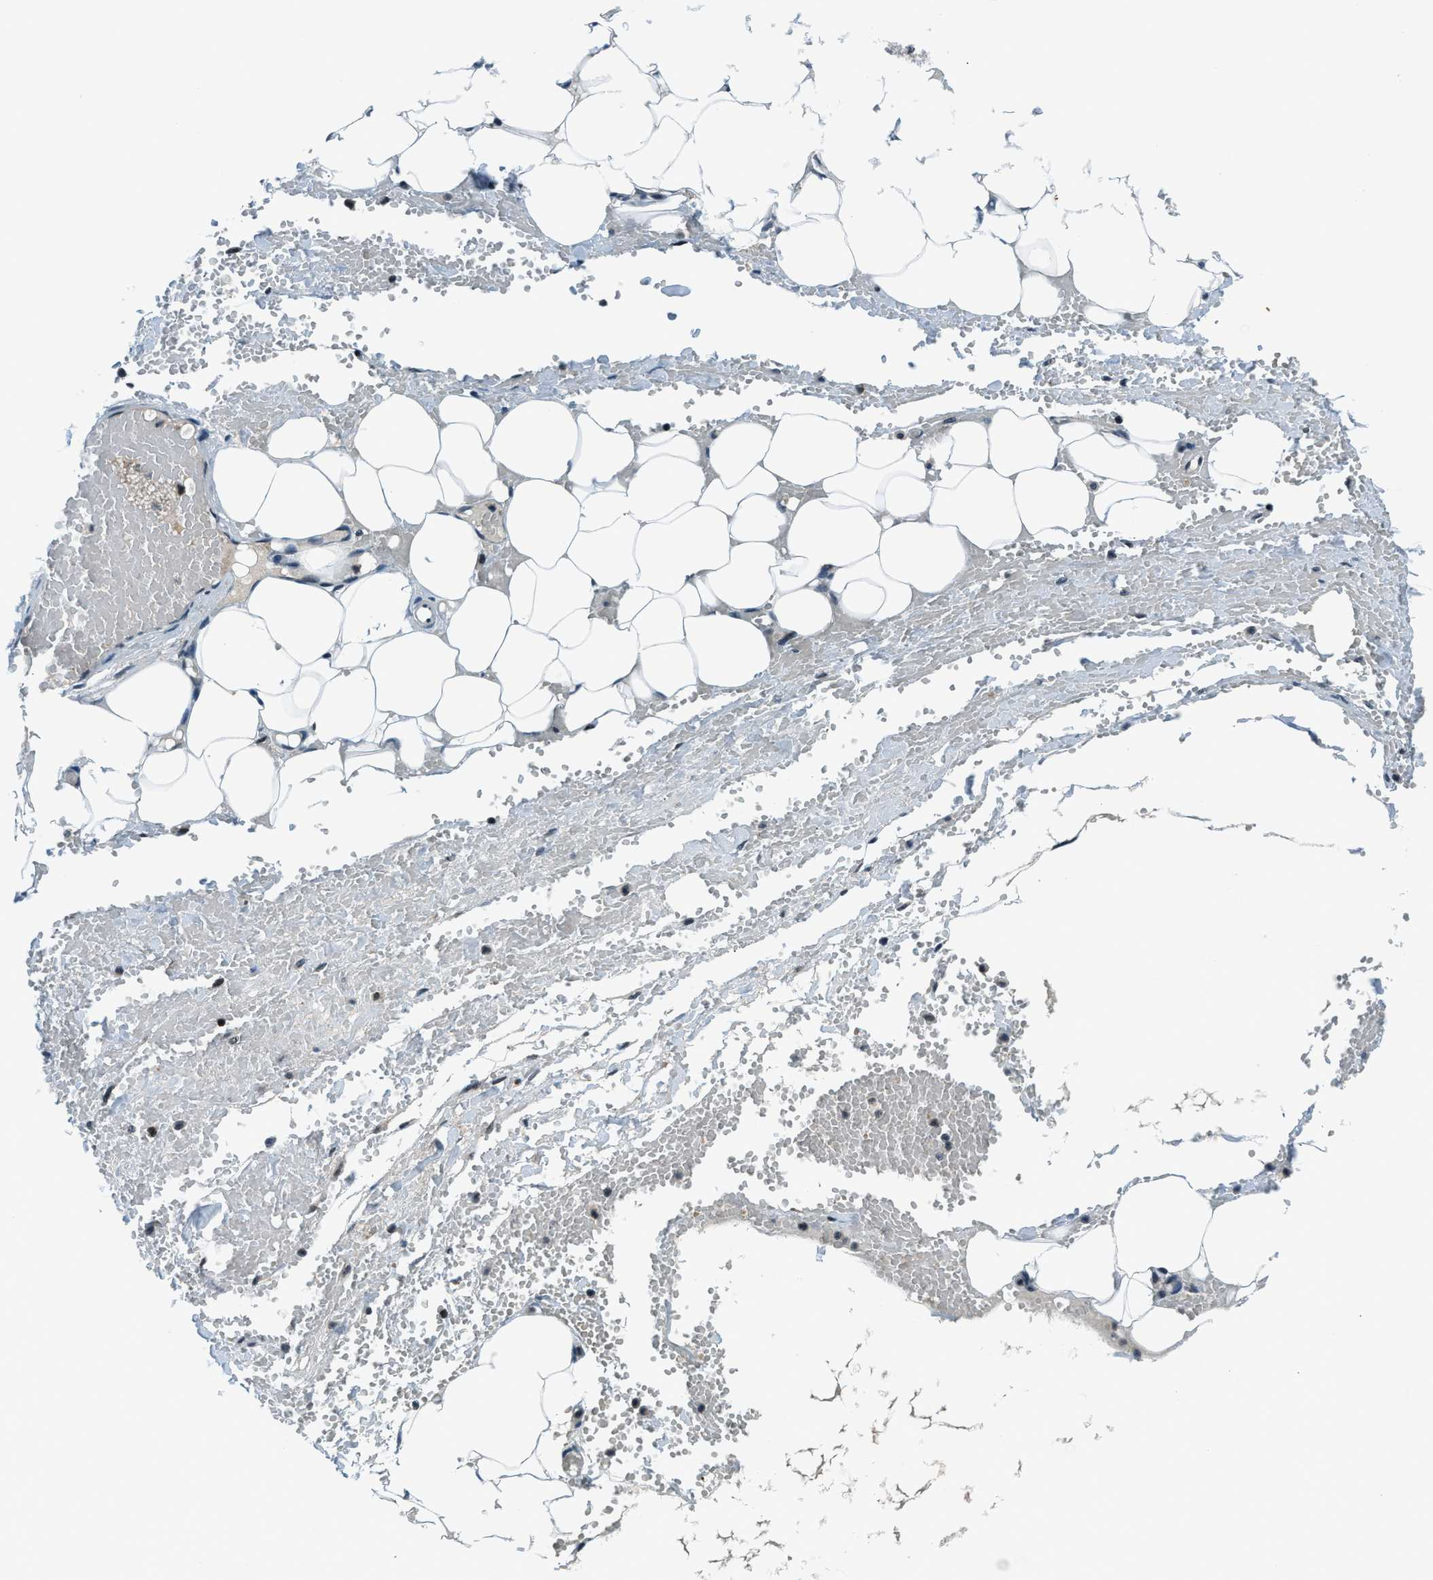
{"staining": {"intensity": "negative", "quantity": "none", "location": "none"}, "tissue": "adipose tissue", "cell_type": "Adipocytes", "image_type": "normal", "snomed": [{"axis": "morphology", "description": "Normal tissue, NOS"}, {"axis": "topography", "description": "Soft tissue"}, {"axis": "topography", "description": "Vascular tissue"}], "caption": "Photomicrograph shows no protein staining in adipocytes of normal adipose tissue. The staining was performed using DAB (3,3'-diaminobenzidine) to visualize the protein expression in brown, while the nuclei were stained in blue with hematoxylin (Magnification: 20x).", "gene": "ACTL9", "patient": {"sex": "female", "age": 35}}